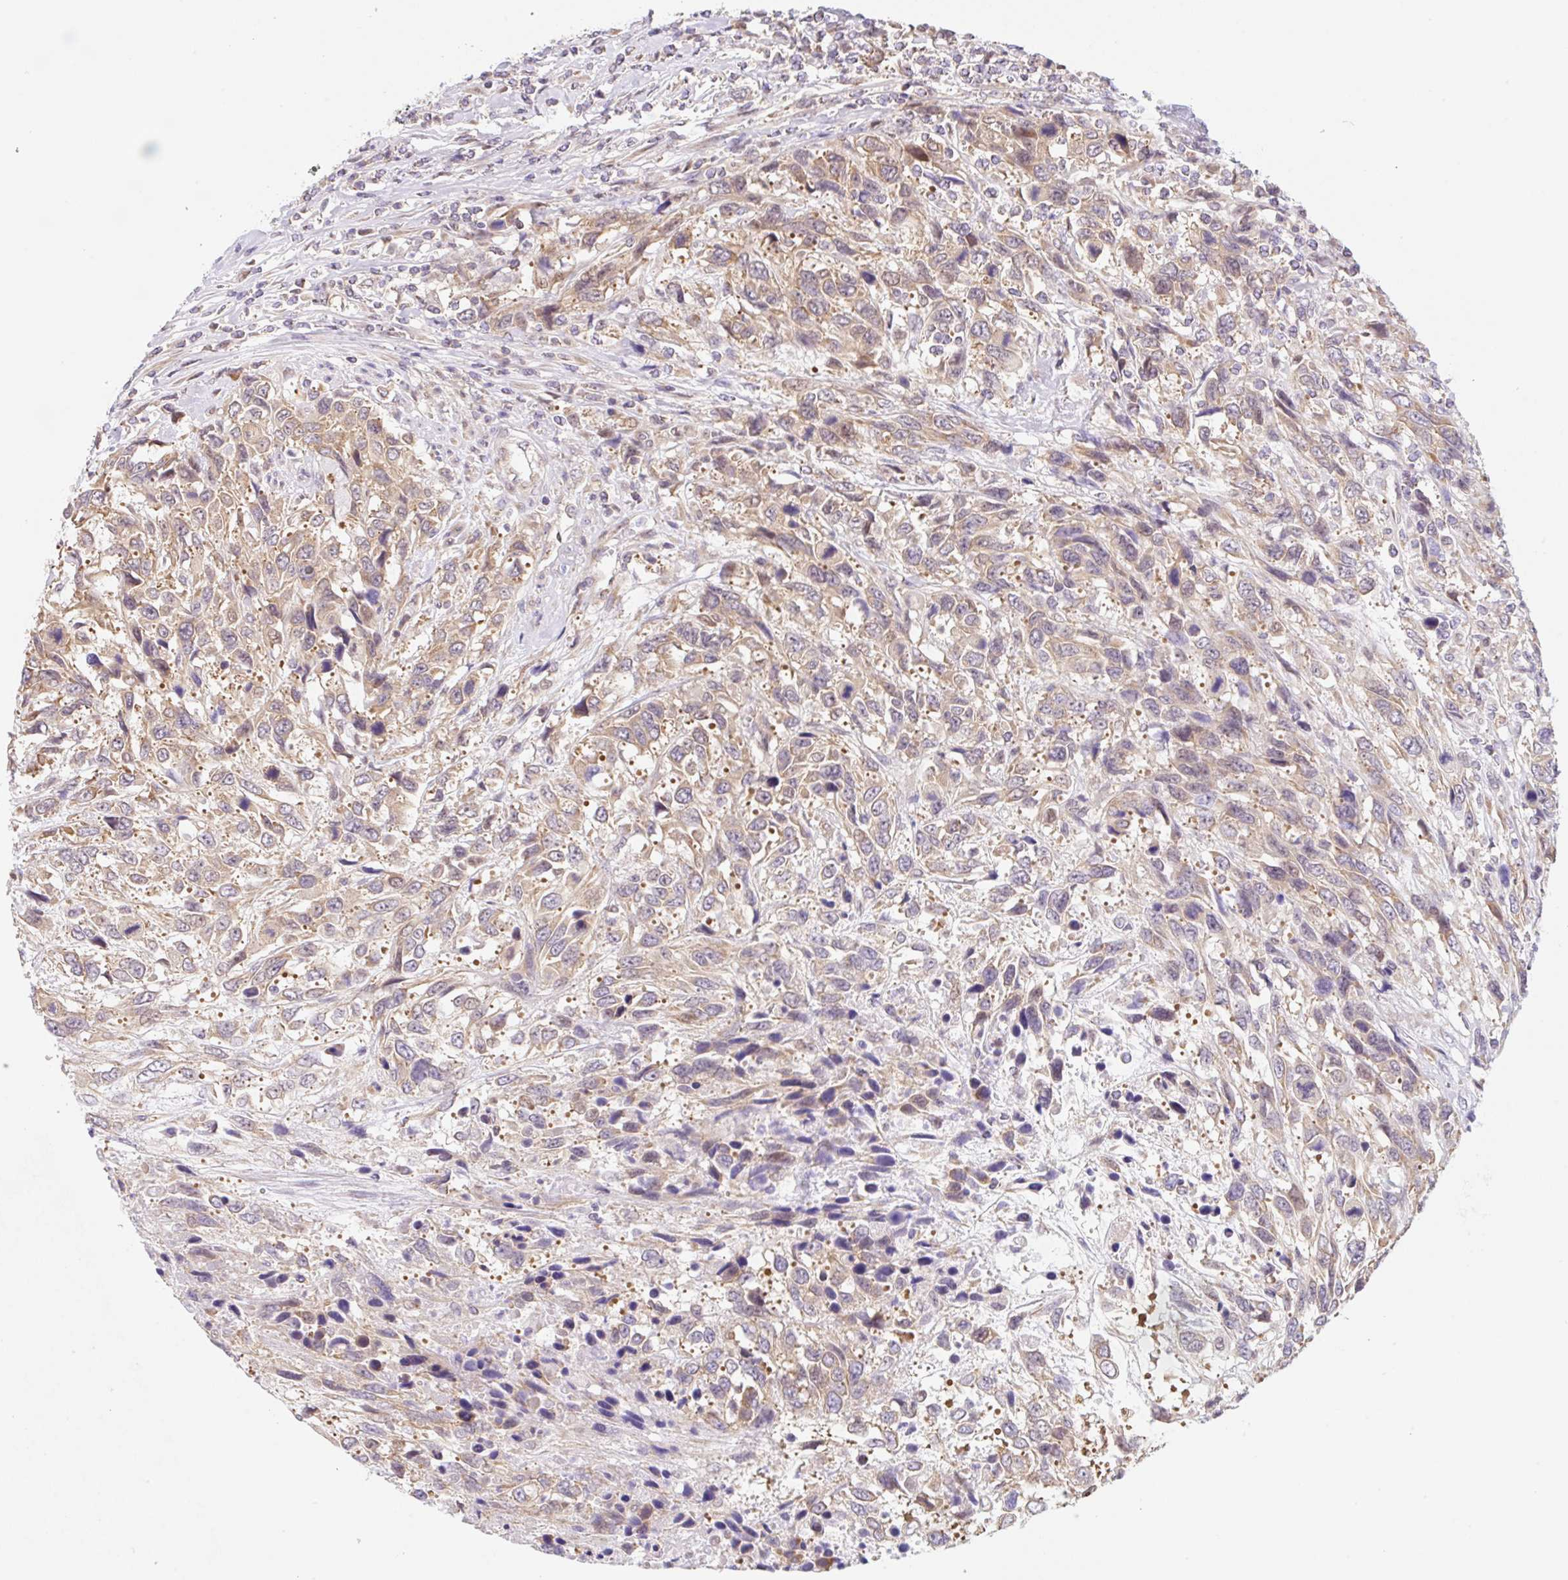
{"staining": {"intensity": "weak", "quantity": ">75%", "location": "cytoplasmic/membranous"}, "tissue": "urothelial cancer", "cell_type": "Tumor cells", "image_type": "cancer", "snomed": [{"axis": "morphology", "description": "Urothelial carcinoma, High grade"}, {"axis": "topography", "description": "Urinary bladder"}], "caption": "Immunohistochemical staining of human urothelial cancer reveals low levels of weak cytoplasmic/membranous protein expression in approximately >75% of tumor cells. The staining was performed using DAB (3,3'-diaminobenzidine), with brown indicating positive protein expression. Nuclei are stained blue with hematoxylin.", "gene": "TBPL2", "patient": {"sex": "female", "age": 70}}